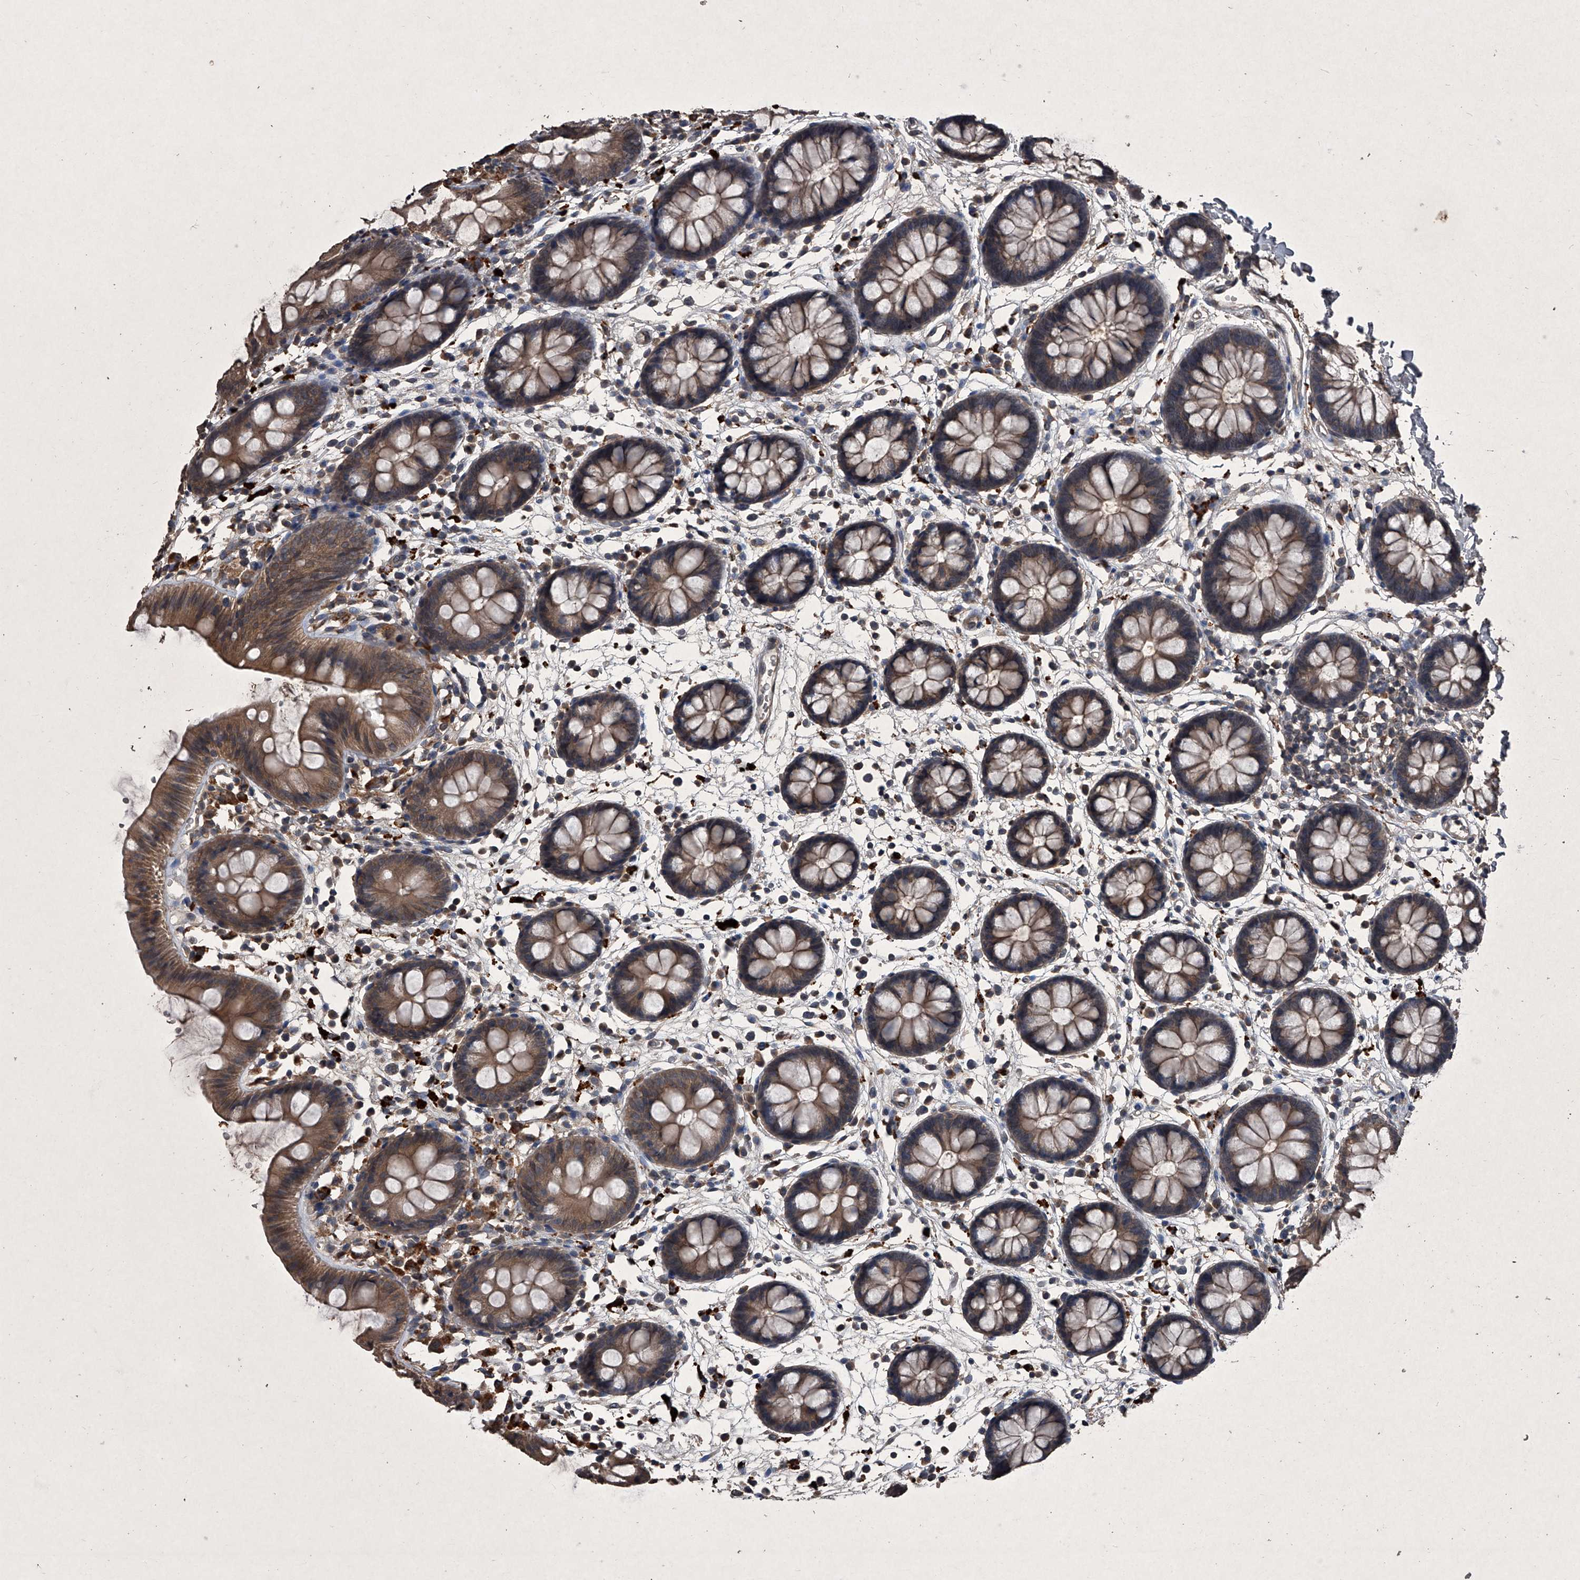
{"staining": {"intensity": "weak", "quantity": ">75%", "location": "cytoplasmic/membranous"}, "tissue": "colon", "cell_type": "Endothelial cells", "image_type": "normal", "snomed": [{"axis": "morphology", "description": "Normal tissue, NOS"}, {"axis": "topography", "description": "Colon"}], "caption": "Colon was stained to show a protein in brown. There is low levels of weak cytoplasmic/membranous positivity in about >75% of endothelial cells.", "gene": "MAPKAP1", "patient": {"sex": "male", "age": 56}}